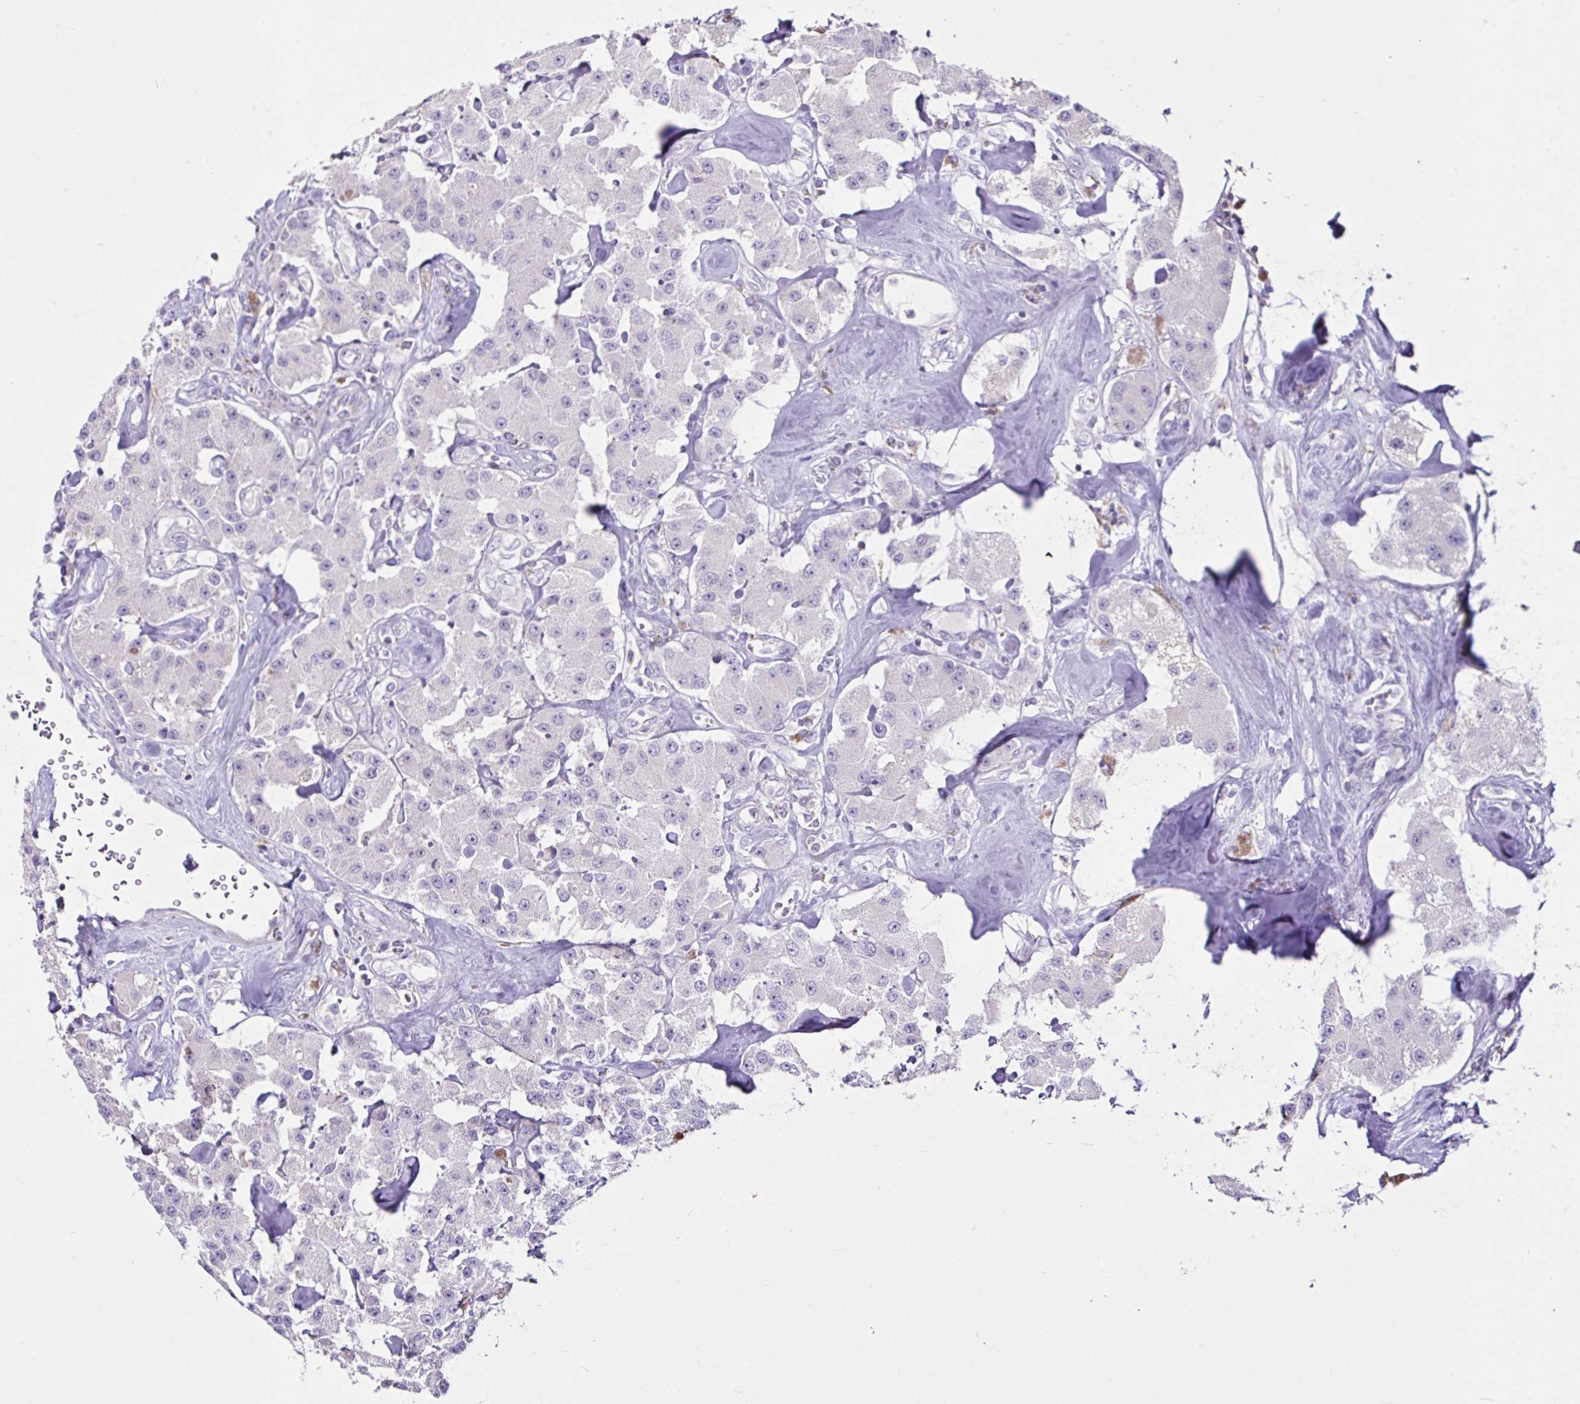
{"staining": {"intensity": "negative", "quantity": "none", "location": "none"}, "tissue": "carcinoid", "cell_type": "Tumor cells", "image_type": "cancer", "snomed": [{"axis": "morphology", "description": "Carcinoid, malignant, NOS"}, {"axis": "topography", "description": "Pancreas"}], "caption": "There is no significant staining in tumor cells of malignant carcinoid.", "gene": "D2HGDH", "patient": {"sex": "male", "age": 41}}